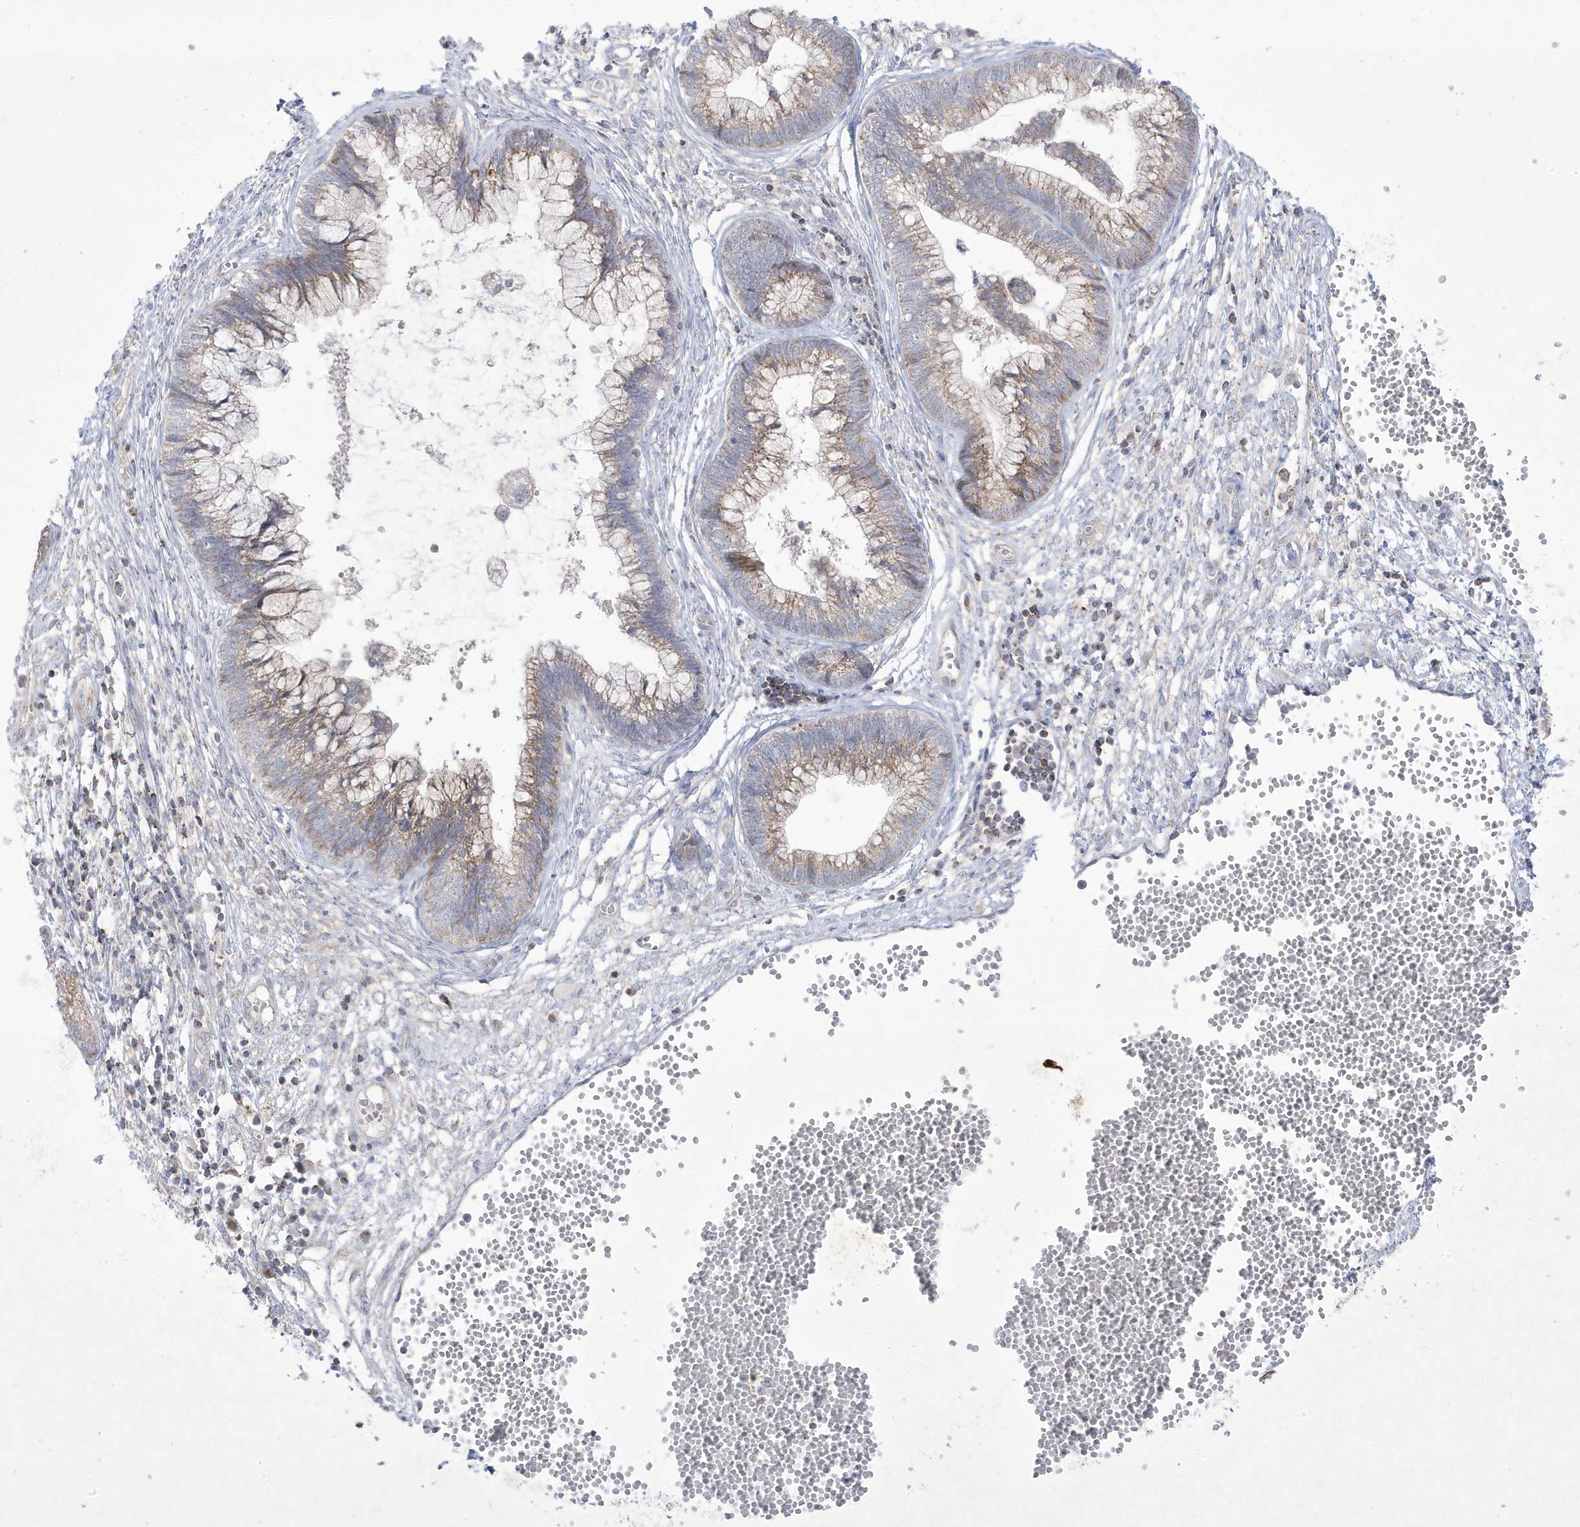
{"staining": {"intensity": "weak", "quantity": "25%-75%", "location": "cytoplasmic/membranous"}, "tissue": "cervical cancer", "cell_type": "Tumor cells", "image_type": "cancer", "snomed": [{"axis": "morphology", "description": "Adenocarcinoma, NOS"}, {"axis": "topography", "description": "Cervix"}], "caption": "Cervical cancer (adenocarcinoma) was stained to show a protein in brown. There is low levels of weak cytoplasmic/membranous positivity in approximately 25%-75% of tumor cells. The staining is performed using DAB brown chromogen to label protein expression. The nuclei are counter-stained blue using hematoxylin.", "gene": "ADAMTSL3", "patient": {"sex": "female", "age": 44}}